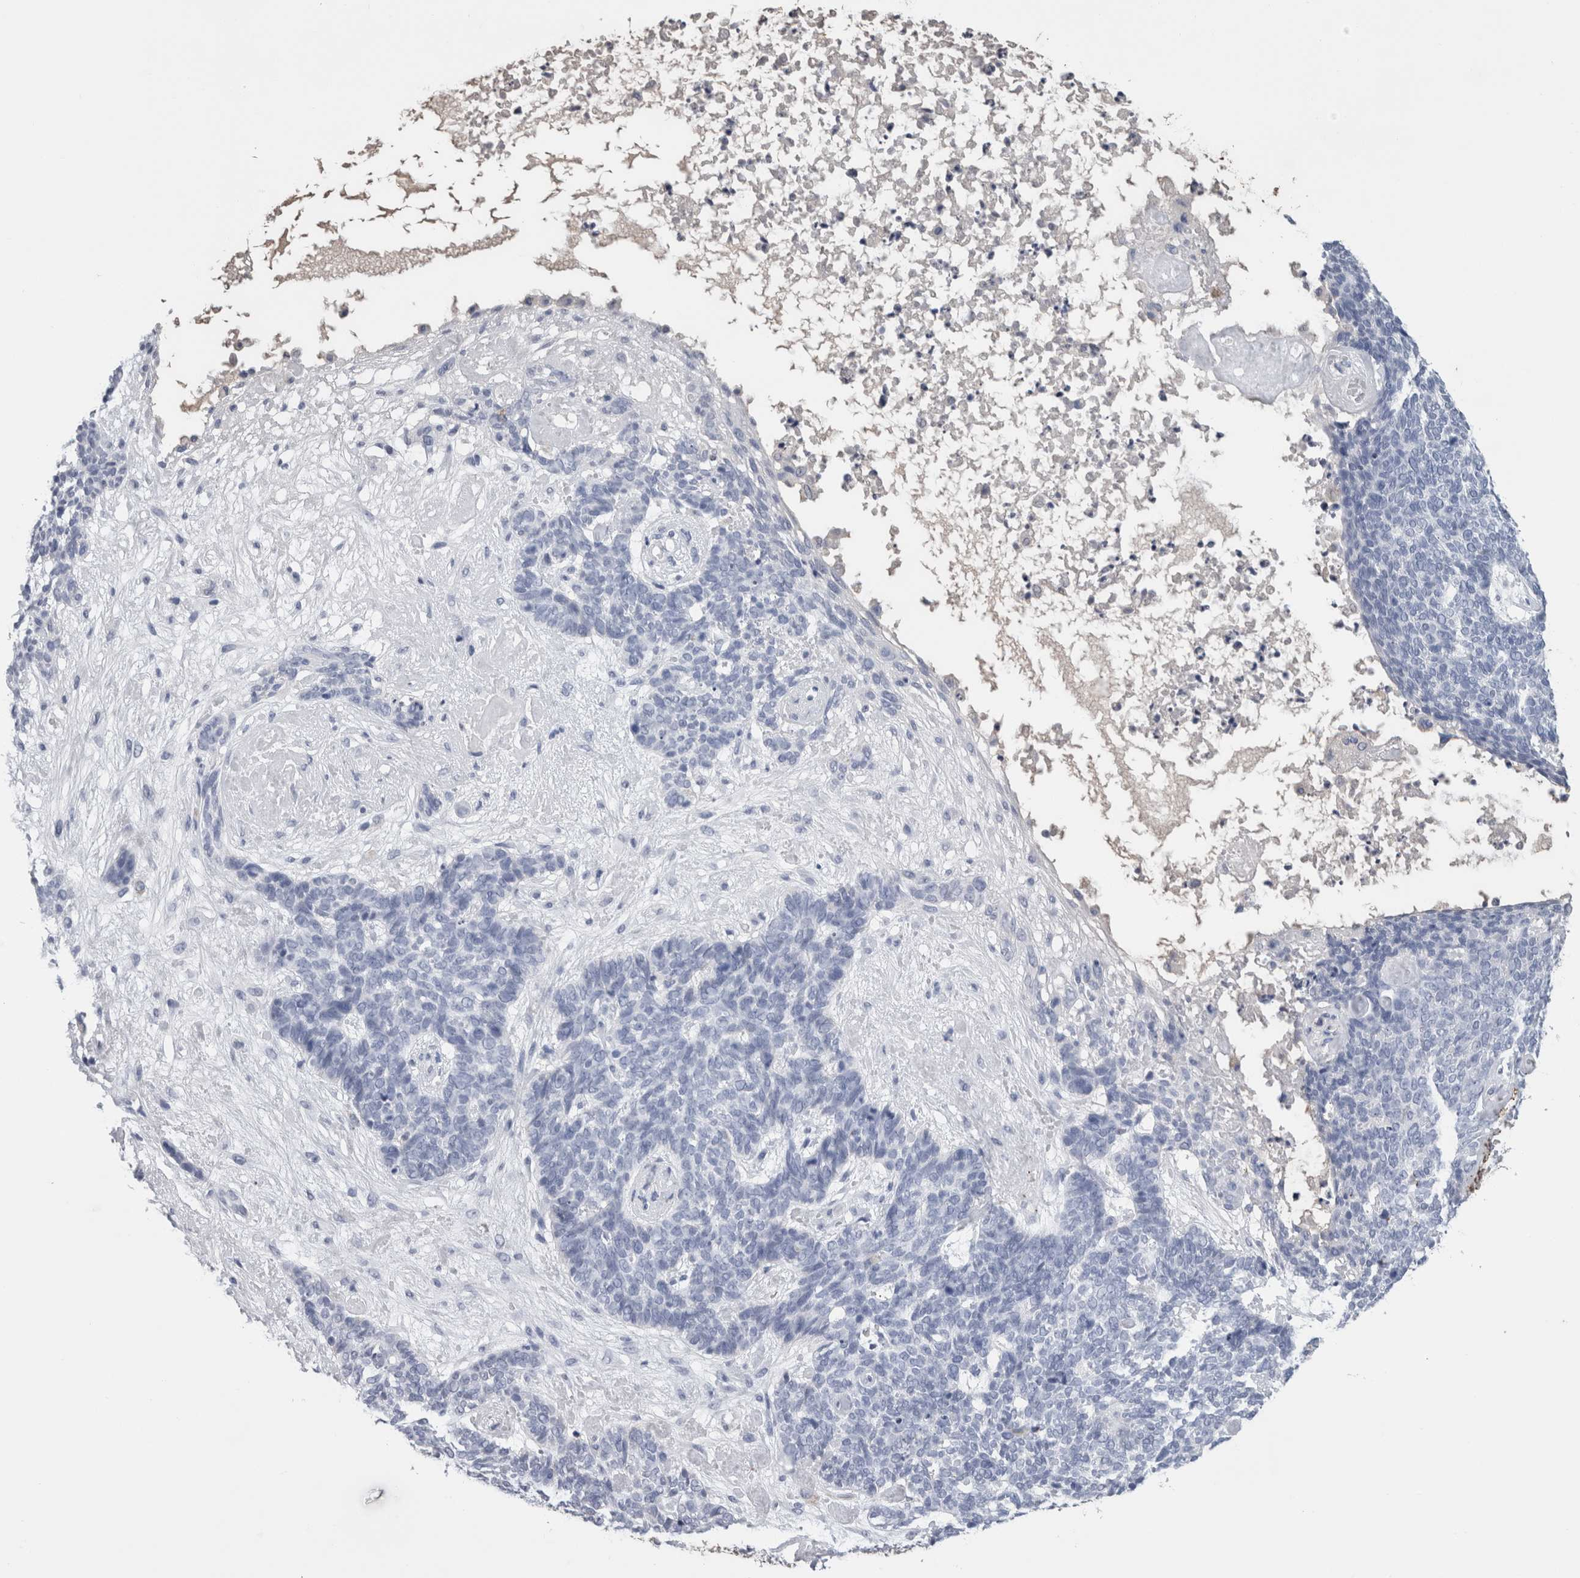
{"staining": {"intensity": "negative", "quantity": "none", "location": "none"}, "tissue": "skin cancer", "cell_type": "Tumor cells", "image_type": "cancer", "snomed": [{"axis": "morphology", "description": "Basal cell carcinoma"}, {"axis": "topography", "description": "Skin"}], "caption": "This micrograph is of skin basal cell carcinoma stained with IHC to label a protein in brown with the nuclei are counter-stained blue. There is no staining in tumor cells.", "gene": "FABP4", "patient": {"sex": "female", "age": 84}}